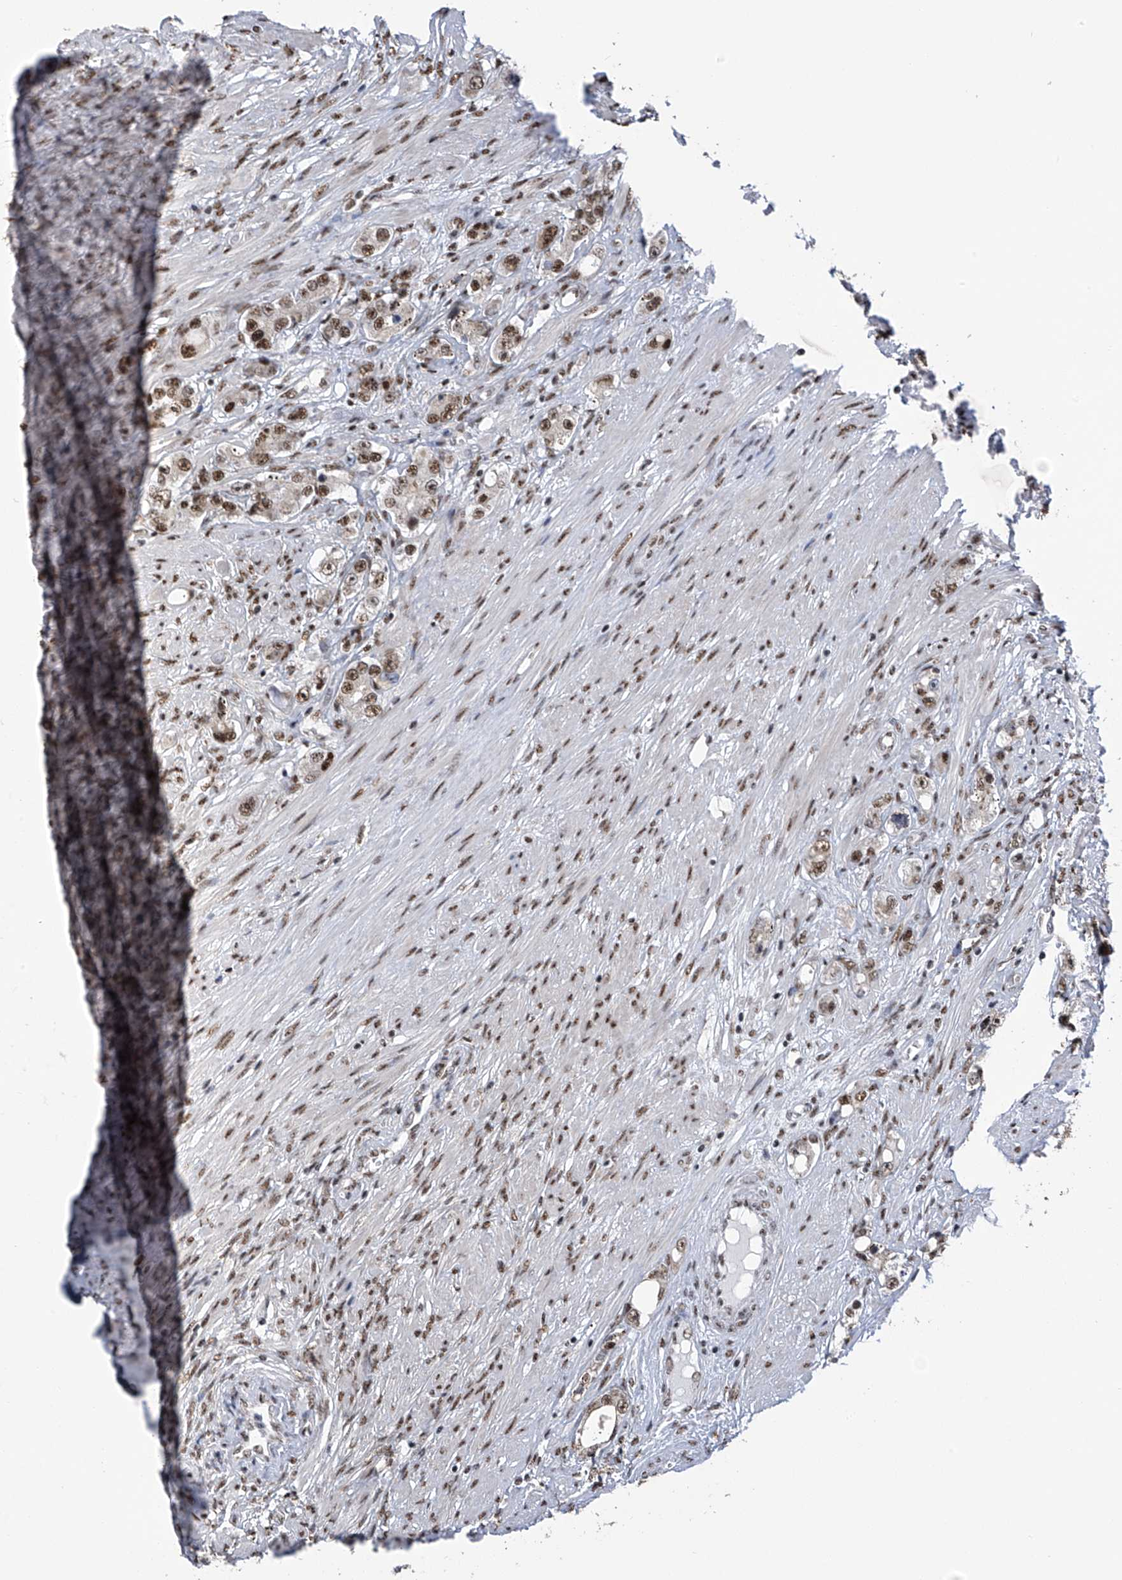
{"staining": {"intensity": "moderate", "quantity": ">75%", "location": "nuclear"}, "tissue": "prostate cancer", "cell_type": "Tumor cells", "image_type": "cancer", "snomed": [{"axis": "morphology", "description": "Adenocarcinoma, High grade"}, {"axis": "topography", "description": "Prostate"}], "caption": "Approximately >75% of tumor cells in prostate cancer (high-grade adenocarcinoma) show moderate nuclear protein expression as visualized by brown immunohistochemical staining.", "gene": "APLF", "patient": {"sex": "male", "age": 63}}